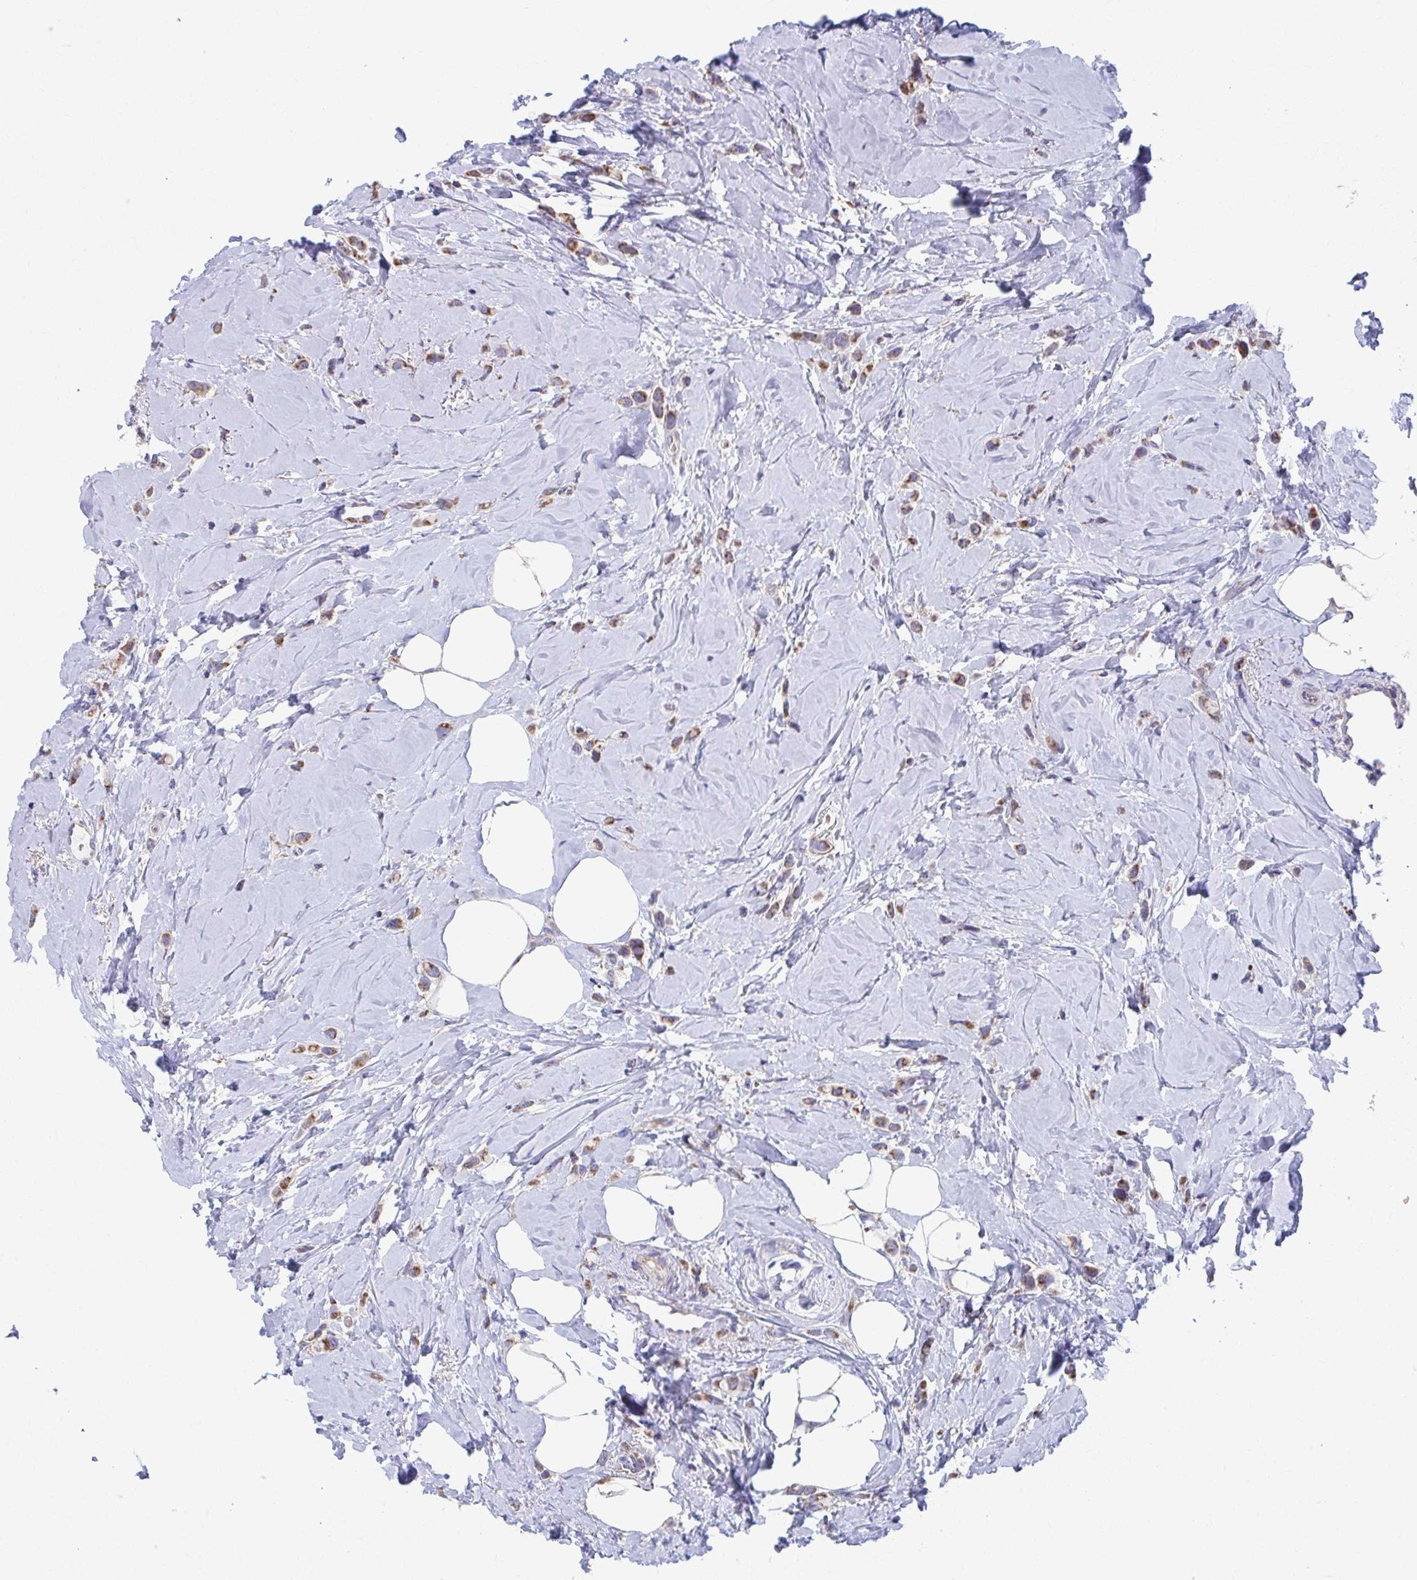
{"staining": {"intensity": "moderate", "quantity": ">75%", "location": "cytoplasmic/membranous"}, "tissue": "breast cancer", "cell_type": "Tumor cells", "image_type": "cancer", "snomed": [{"axis": "morphology", "description": "Lobular carcinoma"}, {"axis": "topography", "description": "Breast"}], "caption": "Immunohistochemical staining of breast cancer demonstrates moderate cytoplasmic/membranous protein positivity in about >75% of tumor cells.", "gene": "RCC1L", "patient": {"sex": "female", "age": 66}}